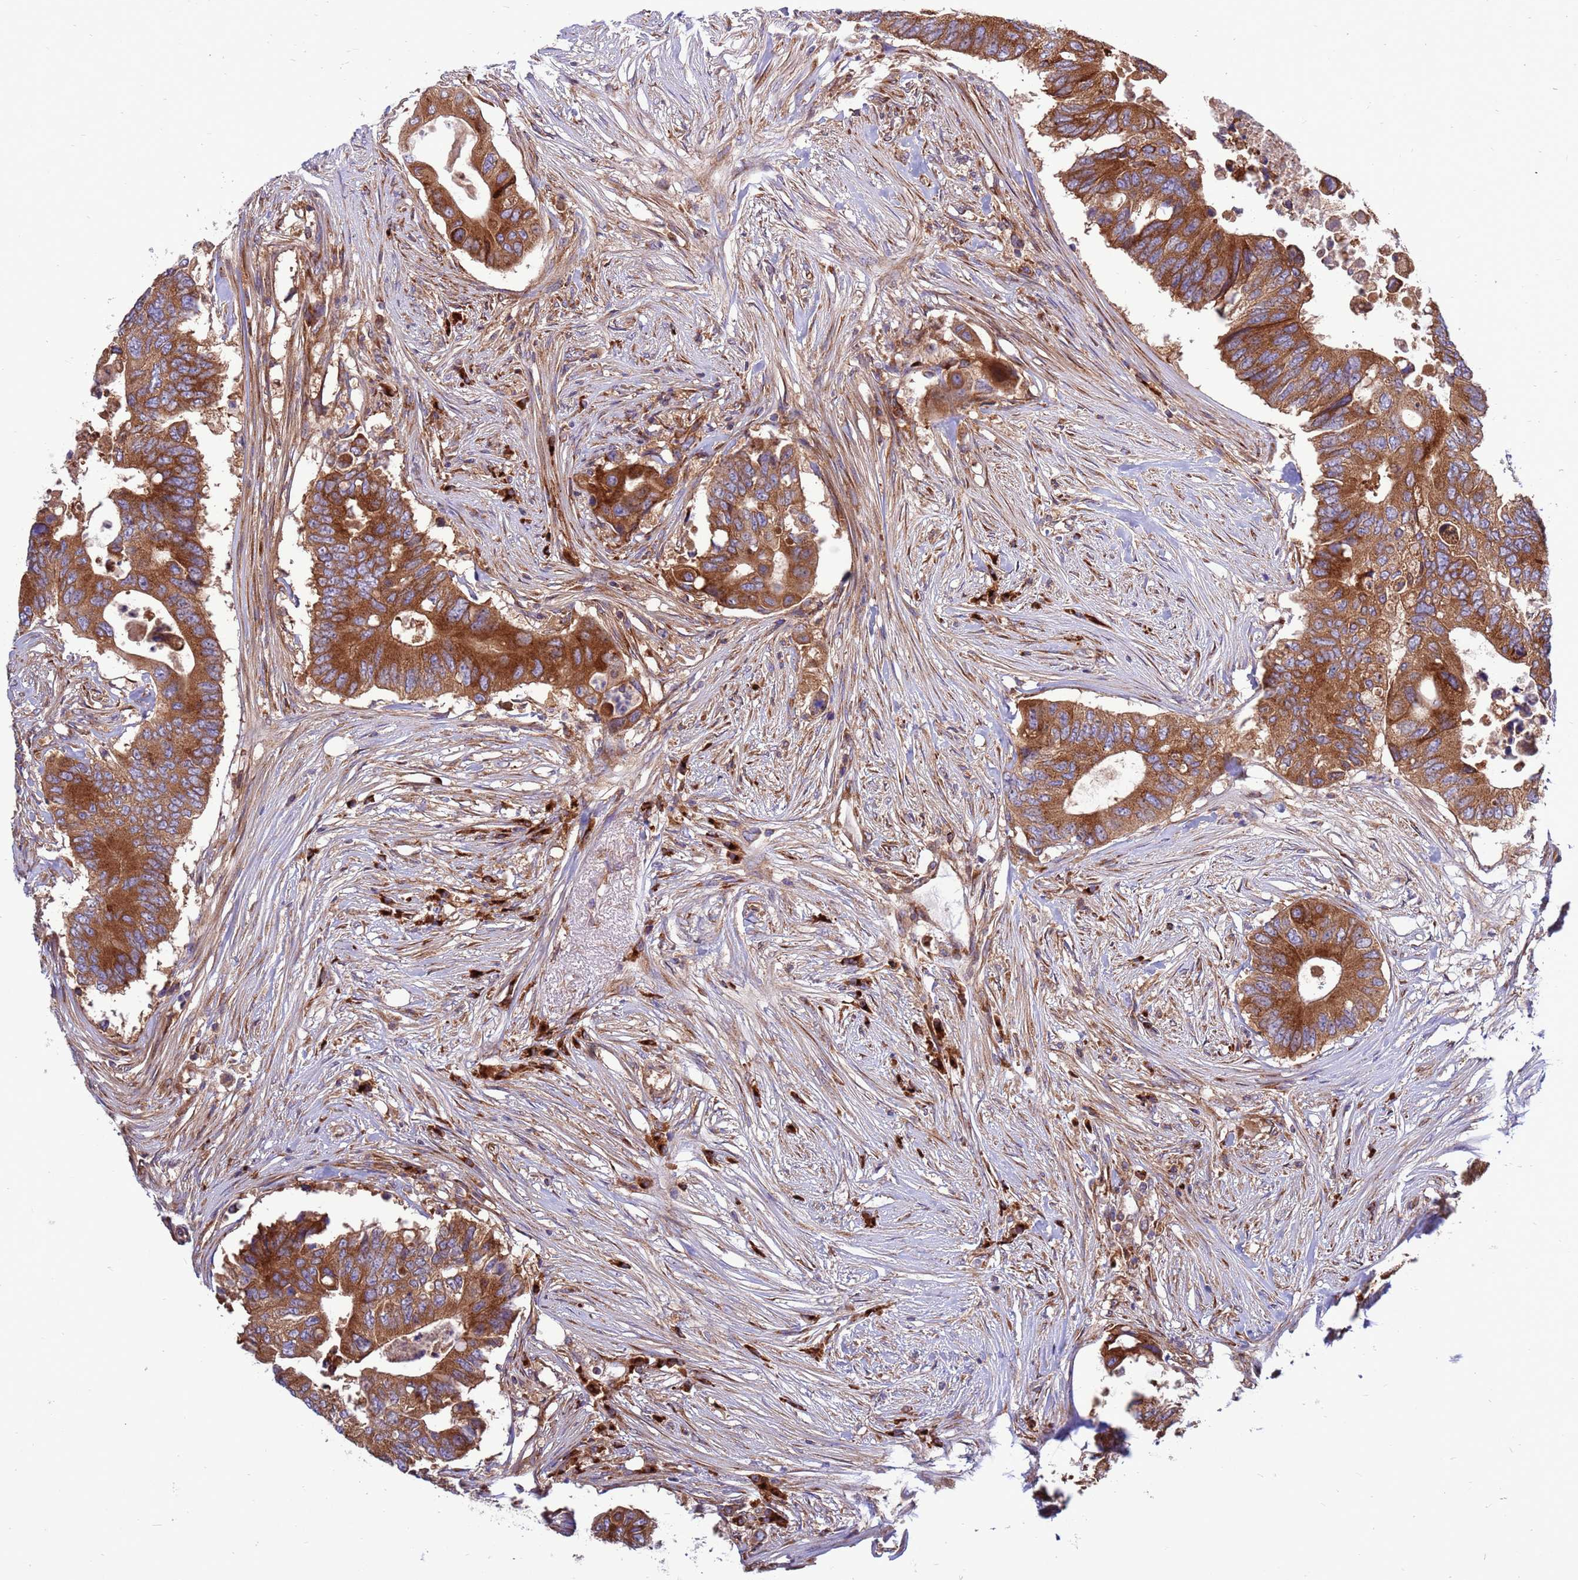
{"staining": {"intensity": "strong", "quantity": ">75%", "location": "cytoplasmic/membranous"}, "tissue": "colorectal cancer", "cell_type": "Tumor cells", "image_type": "cancer", "snomed": [{"axis": "morphology", "description": "Adenocarcinoma, NOS"}, {"axis": "topography", "description": "Colon"}], "caption": "This photomicrograph exhibits immunohistochemistry staining of human colorectal cancer, with high strong cytoplasmic/membranous staining in approximately >75% of tumor cells.", "gene": "ZC3HAV1", "patient": {"sex": "male", "age": 71}}